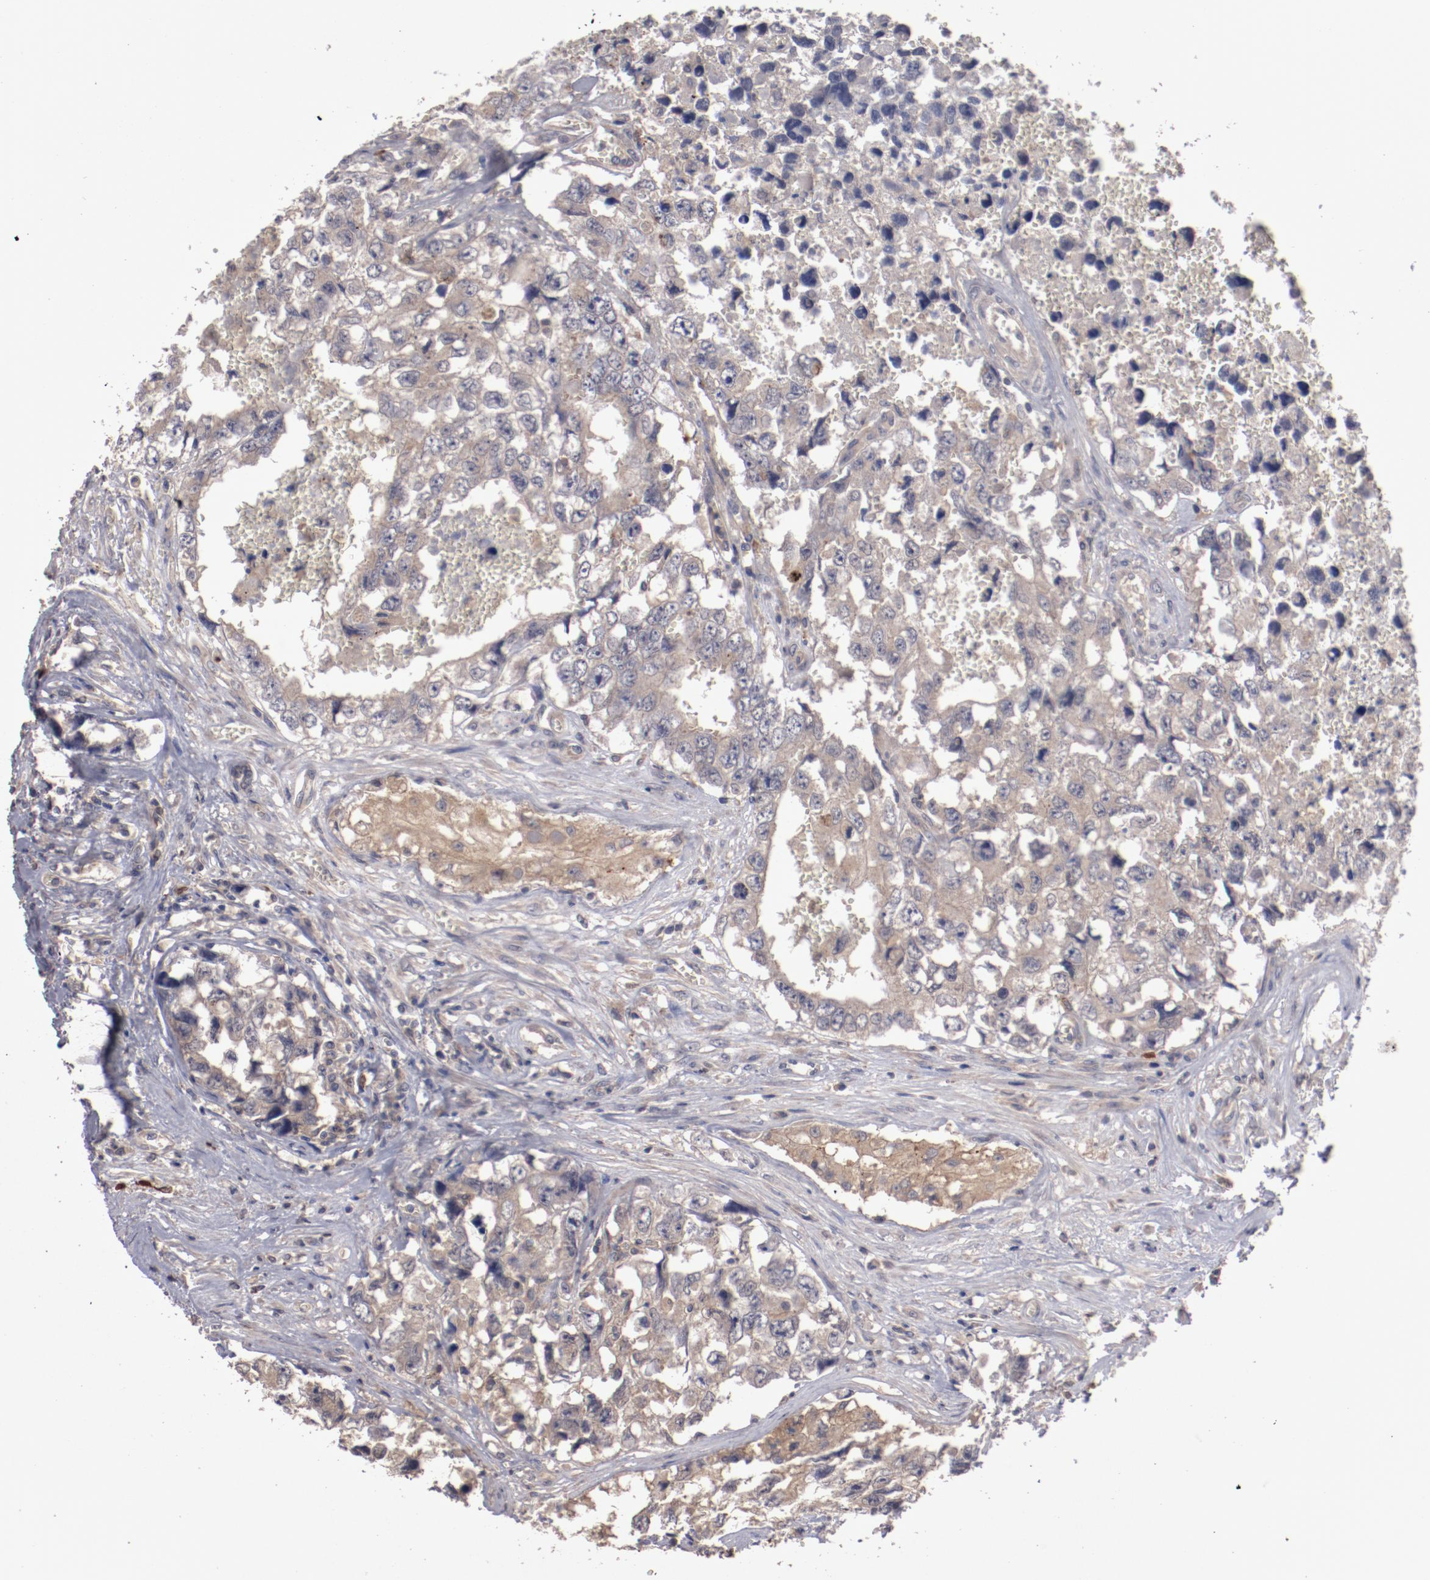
{"staining": {"intensity": "moderate", "quantity": ">75%", "location": "cytoplasmic/membranous"}, "tissue": "testis cancer", "cell_type": "Tumor cells", "image_type": "cancer", "snomed": [{"axis": "morphology", "description": "Carcinoma, Embryonal, NOS"}, {"axis": "topography", "description": "Testis"}], "caption": "Testis embryonal carcinoma stained for a protein demonstrates moderate cytoplasmic/membranous positivity in tumor cells.", "gene": "LRRC75B", "patient": {"sex": "male", "age": 31}}